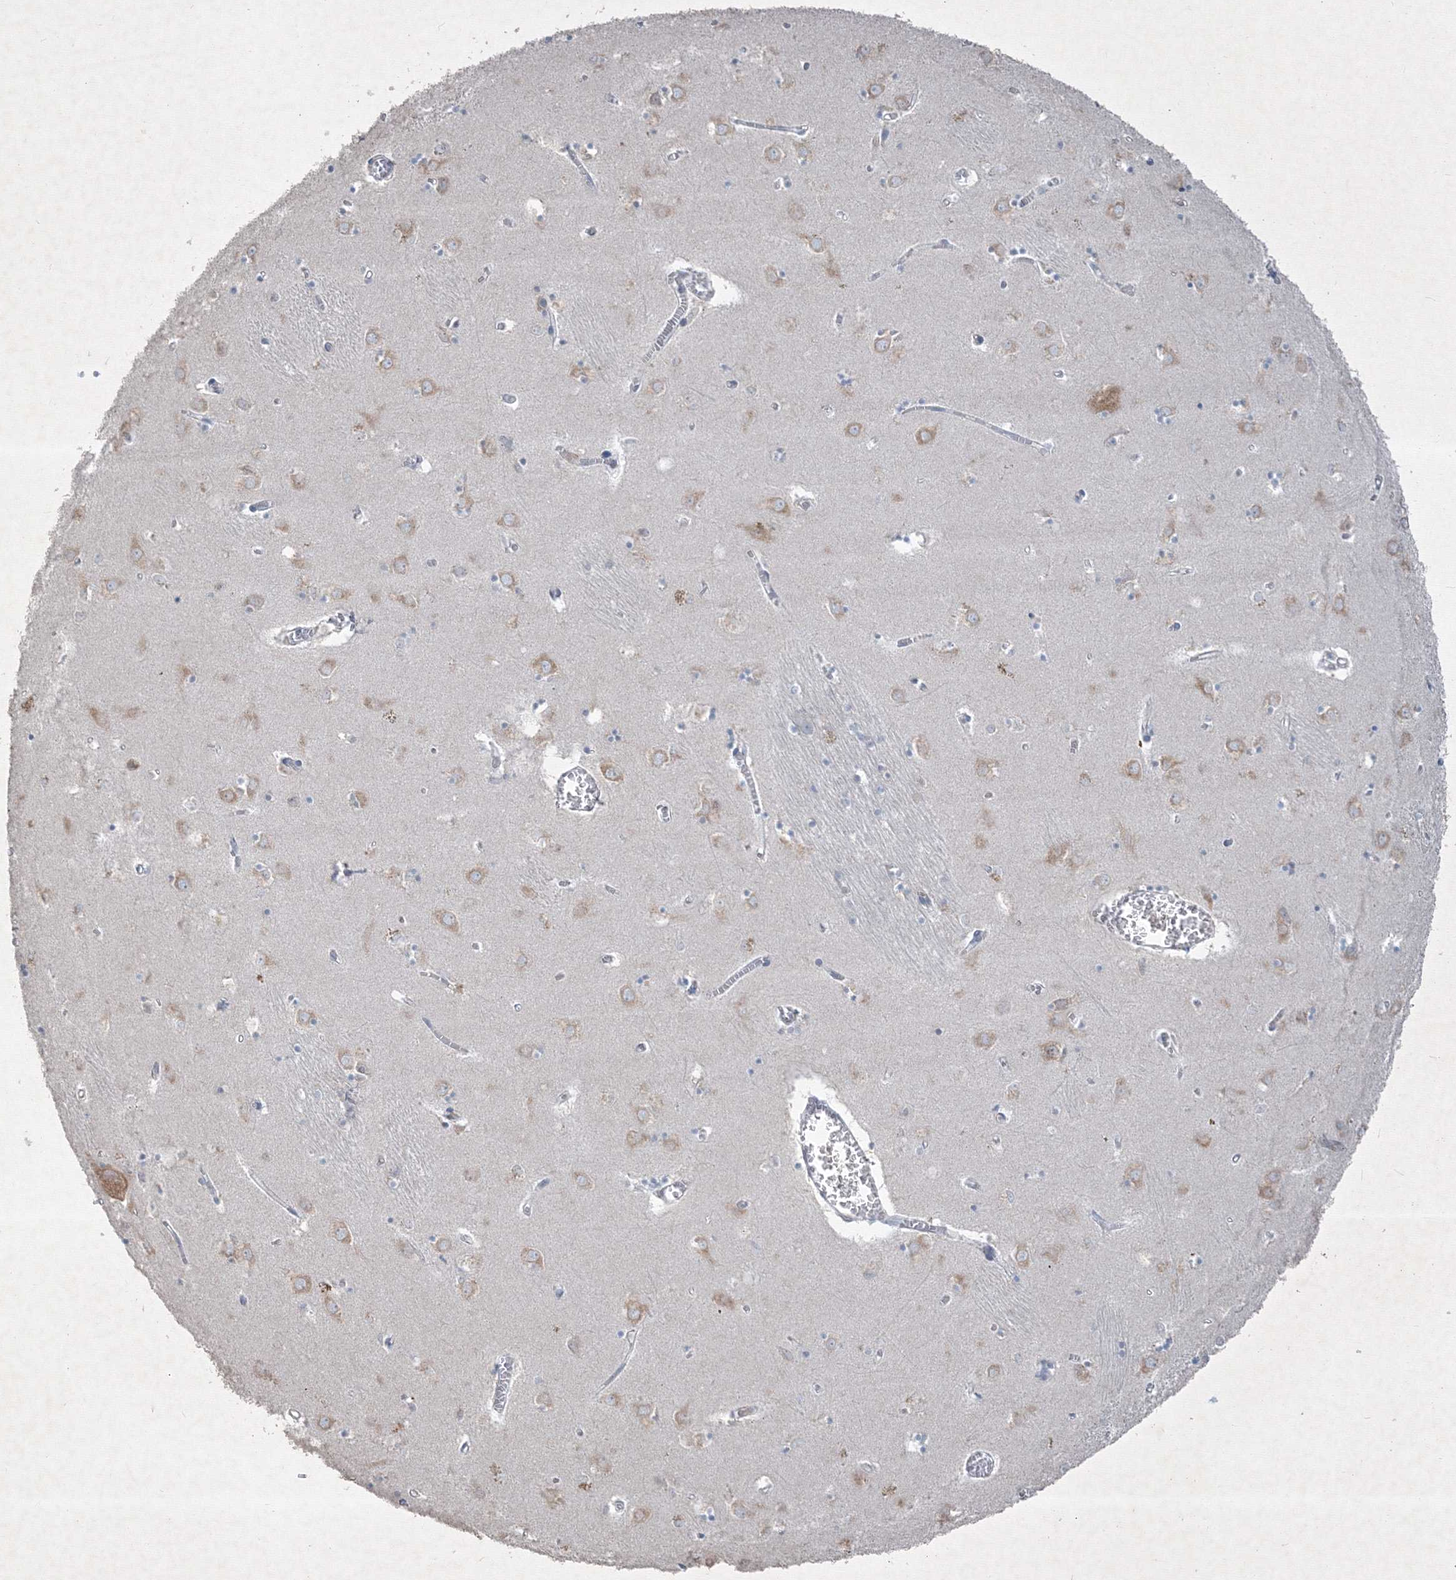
{"staining": {"intensity": "negative", "quantity": "none", "location": "none"}, "tissue": "caudate", "cell_type": "Glial cells", "image_type": "normal", "snomed": [{"axis": "morphology", "description": "Normal tissue, NOS"}, {"axis": "topography", "description": "Lateral ventricle wall"}], "caption": "This is an immunohistochemistry (IHC) photomicrograph of unremarkable caudate. There is no expression in glial cells.", "gene": "IFNAR1", "patient": {"sex": "male", "age": 70}}